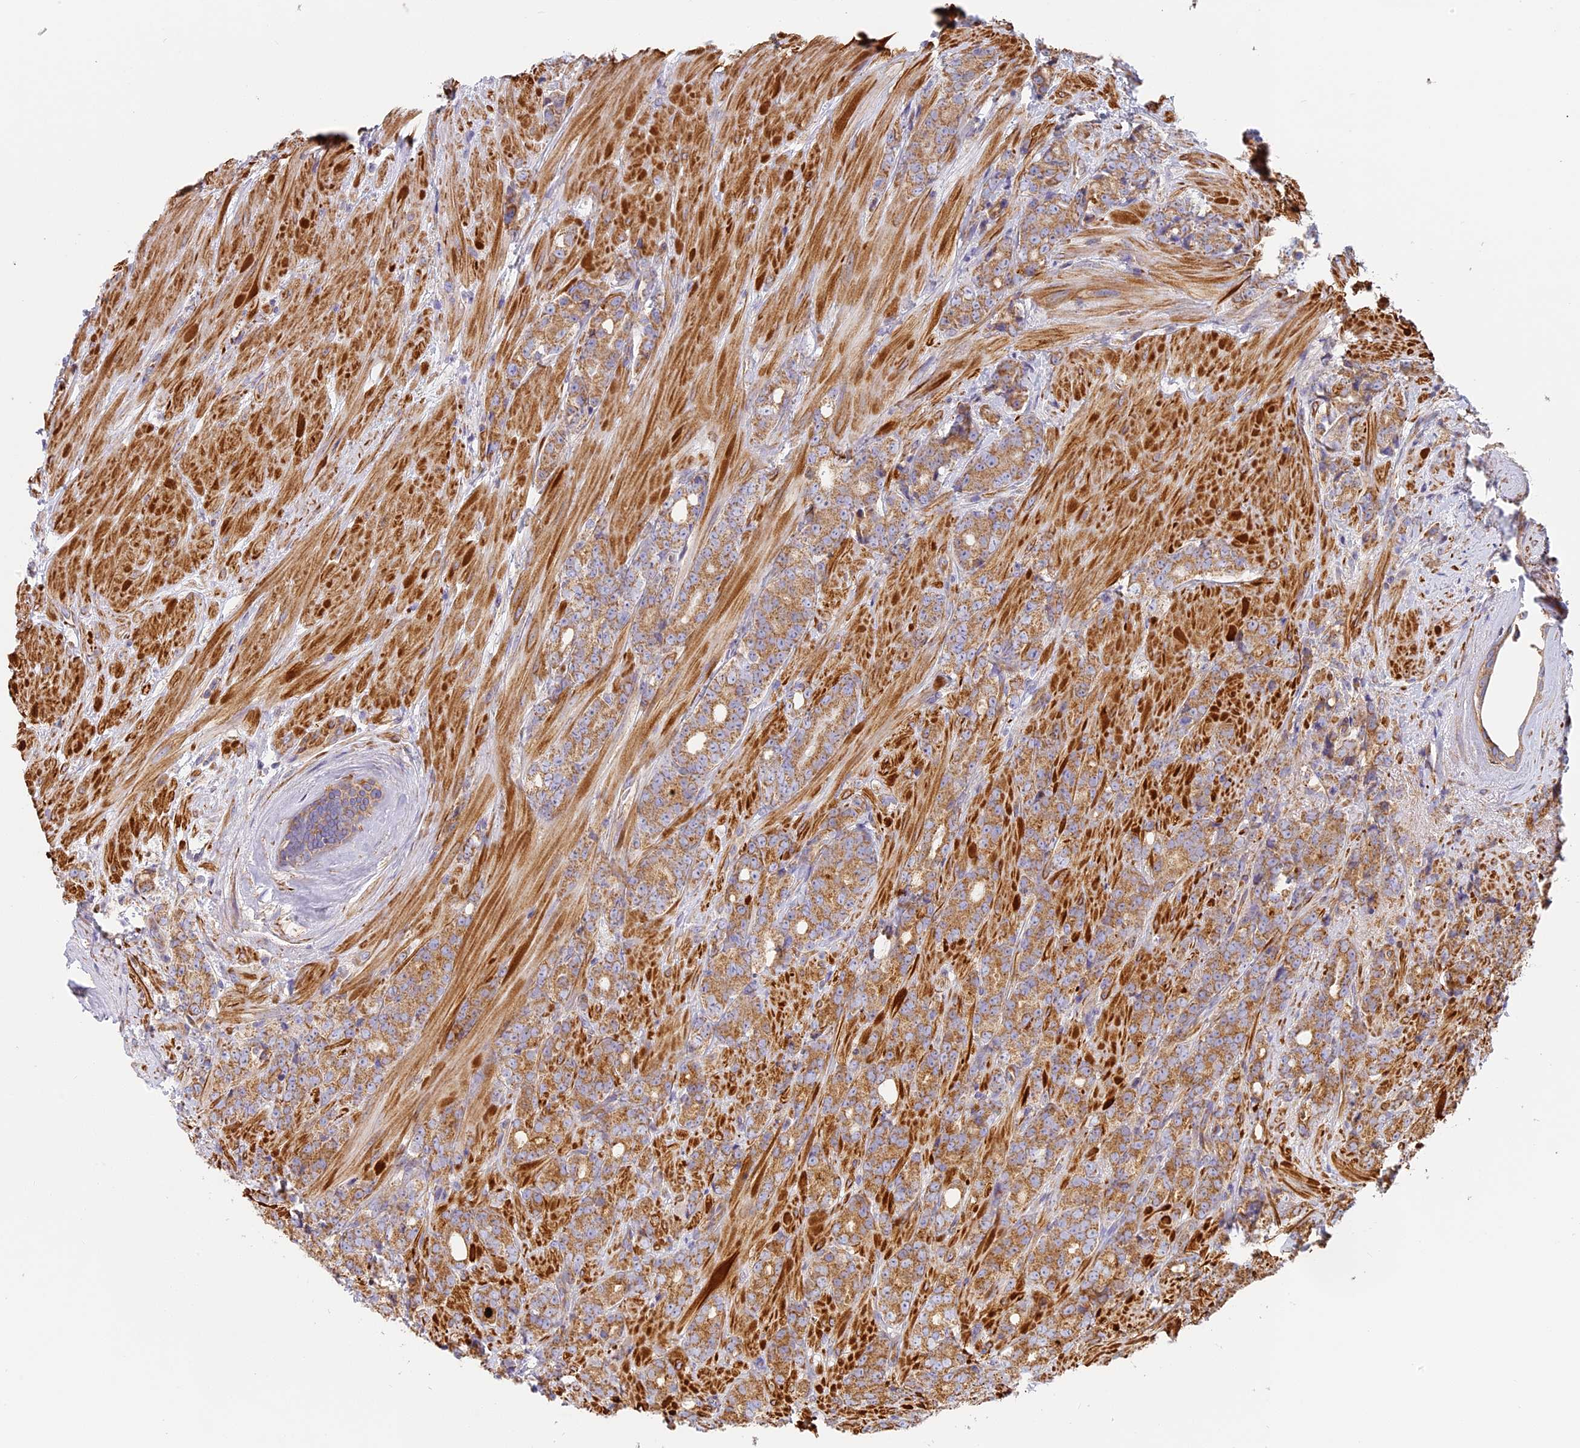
{"staining": {"intensity": "moderate", "quantity": ">75%", "location": "cytoplasmic/membranous"}, "tissue": "prostate cancer", "cell_type": "Tumor cells", "image_type": "cancer", "snomed": [{"axis": "morphology", "description": "Adenocarcinoma, High grade"}, {"axis": "topography", "description": "Prostate"}], "caption": "A high-resolution micrograph shows immunohistochemistry (IHC) staining of prostate cancer (adenocarcinoma (high-grade)), which displays moderate cytoplasmic/membranous positivity in about >75% of tumor cells. The staining is performed using DAB brown chromogen to label protein expression. The nuclei are counter-stained blue using hematoxylin.", "gene": "DDA1", "patient": {"sex": "male", "age": 62}}